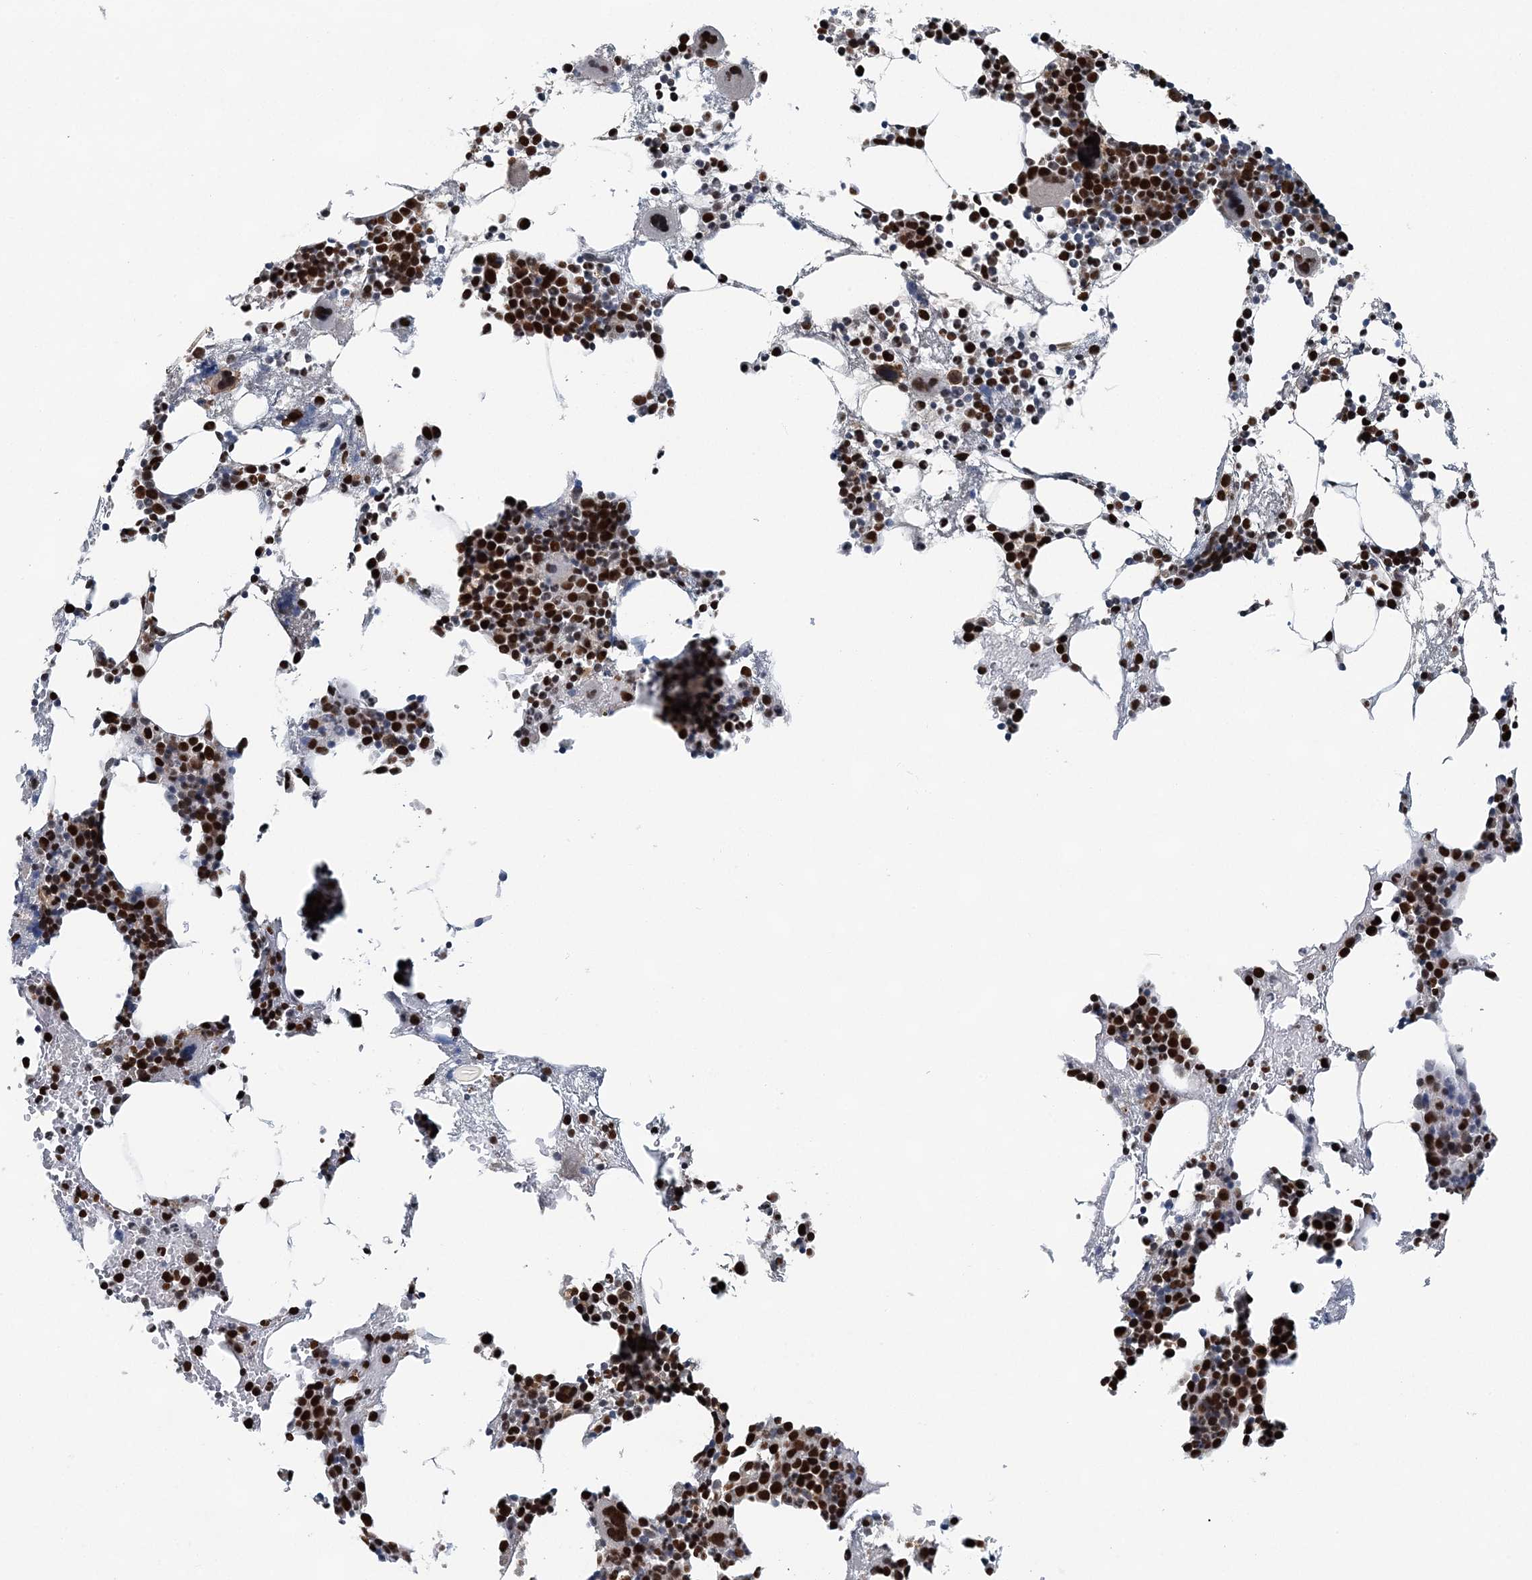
{"staining": {"intensity": "strong", "quantity": ">75%", "location": "nuclear"}, "tissue": "bone marrow", "cell_type": "Hematopoietic cells", "image_type": "normal", "snomed": [{"axis": "morphology", "description": "Normal tissue, NOS"}, {"axis": "topography", "description": "Bone marrow"}], "caption": "IHC of benign bone marrow demonstrates high levels of strong nuclear expression in approximately >75% of hematopoietic cells. The protein is stained brown, and the nuclei are stained in blue (DAB IHC with brightfield microscopy, high magnification).", "gene": "HAT1", "patient": {"sex": "female", "age": 52}}